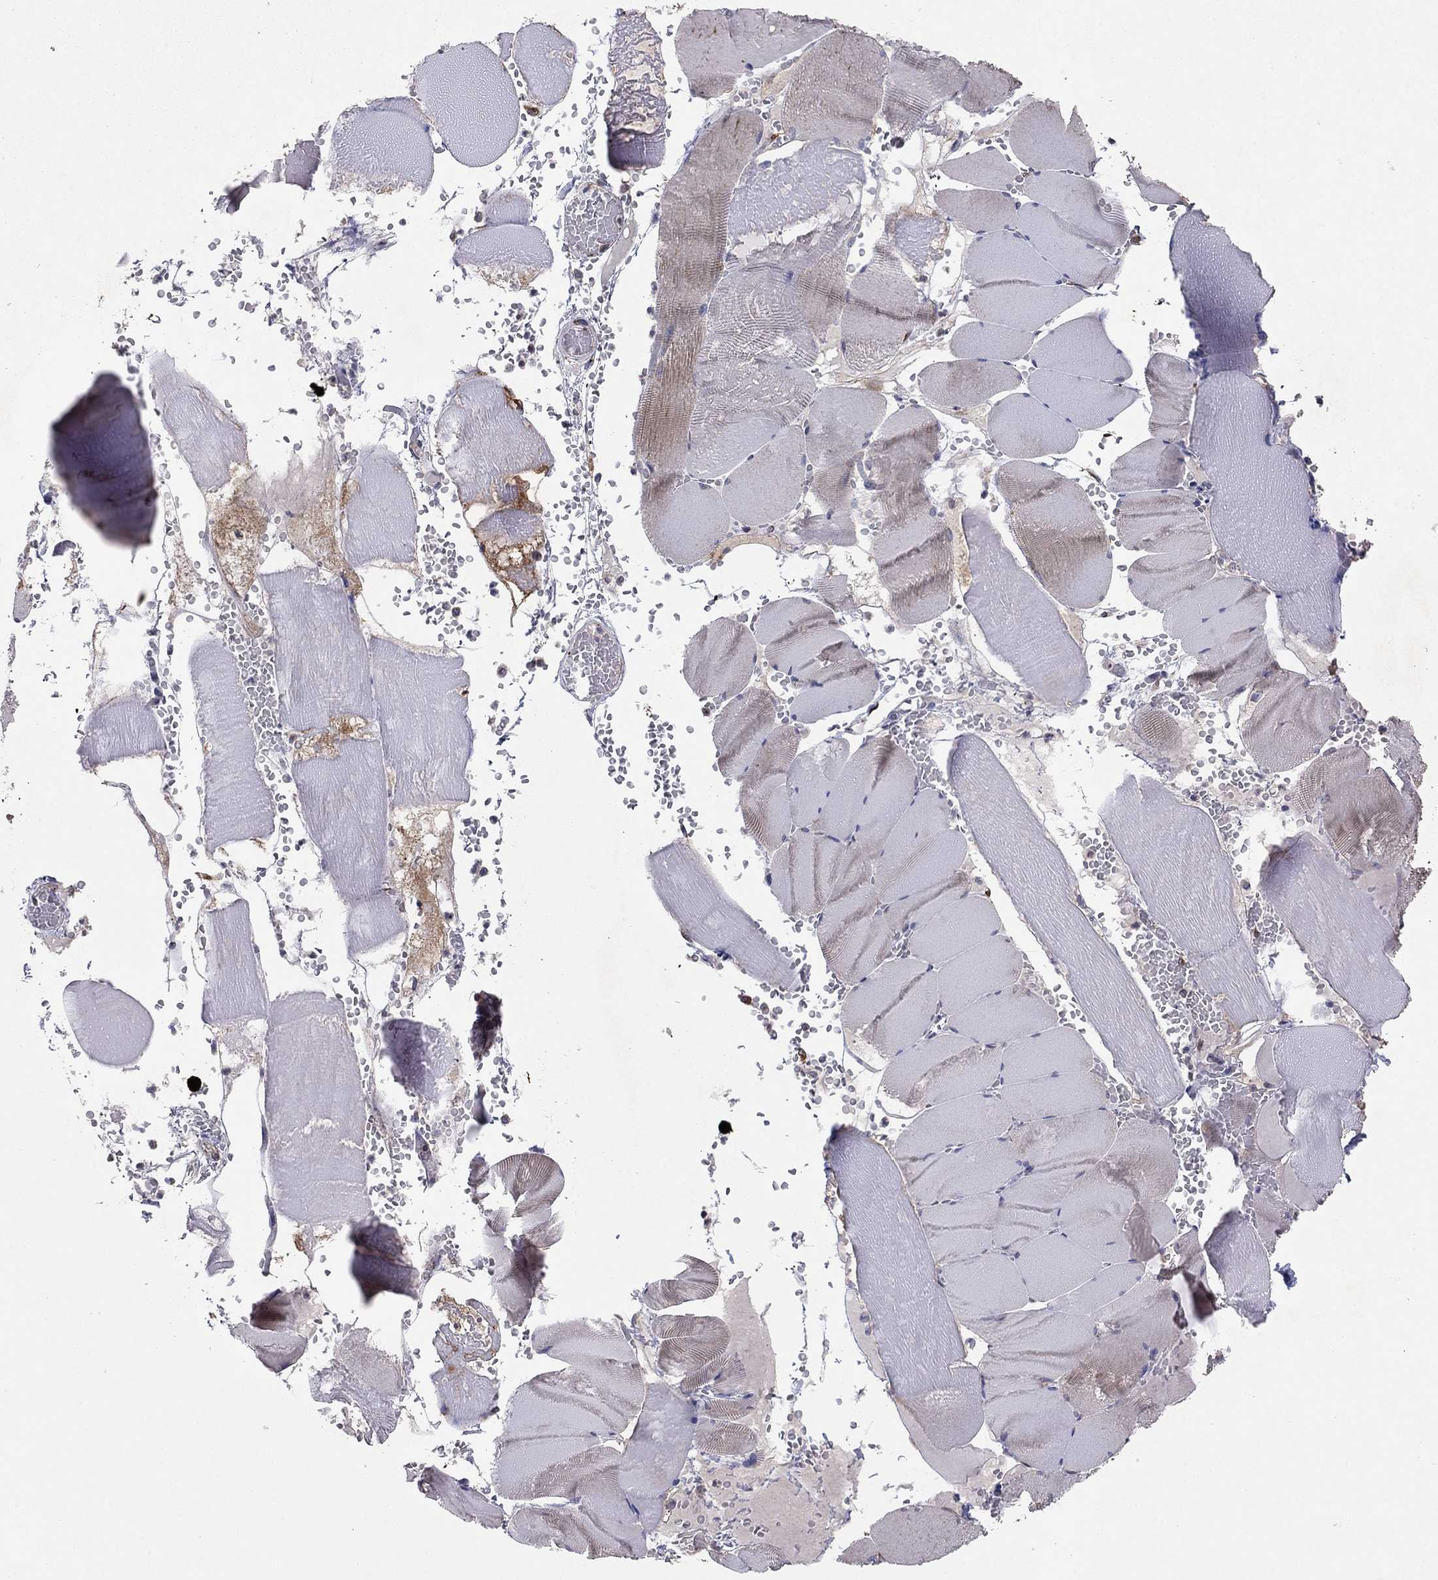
{"staining": {"intensity": "negative", "quantity": "none", "location": "none"}, "tissue": "skeletal muscle", "cell_type": "Myocytes", "image_type": "normal", "snomed": [{"axis": "morphology", "description": "Normal tissue, NOS"}, {"axis": "topography", "description": "Skeletal muscle"}], "caption": "A high-resolution photomicrograph shows IHC staining of normal skeletal muscle, which demonstrates no significant expression in myocytes.", "gene": "YIF1A", "patient": {"sex": "male", "age": 56}}